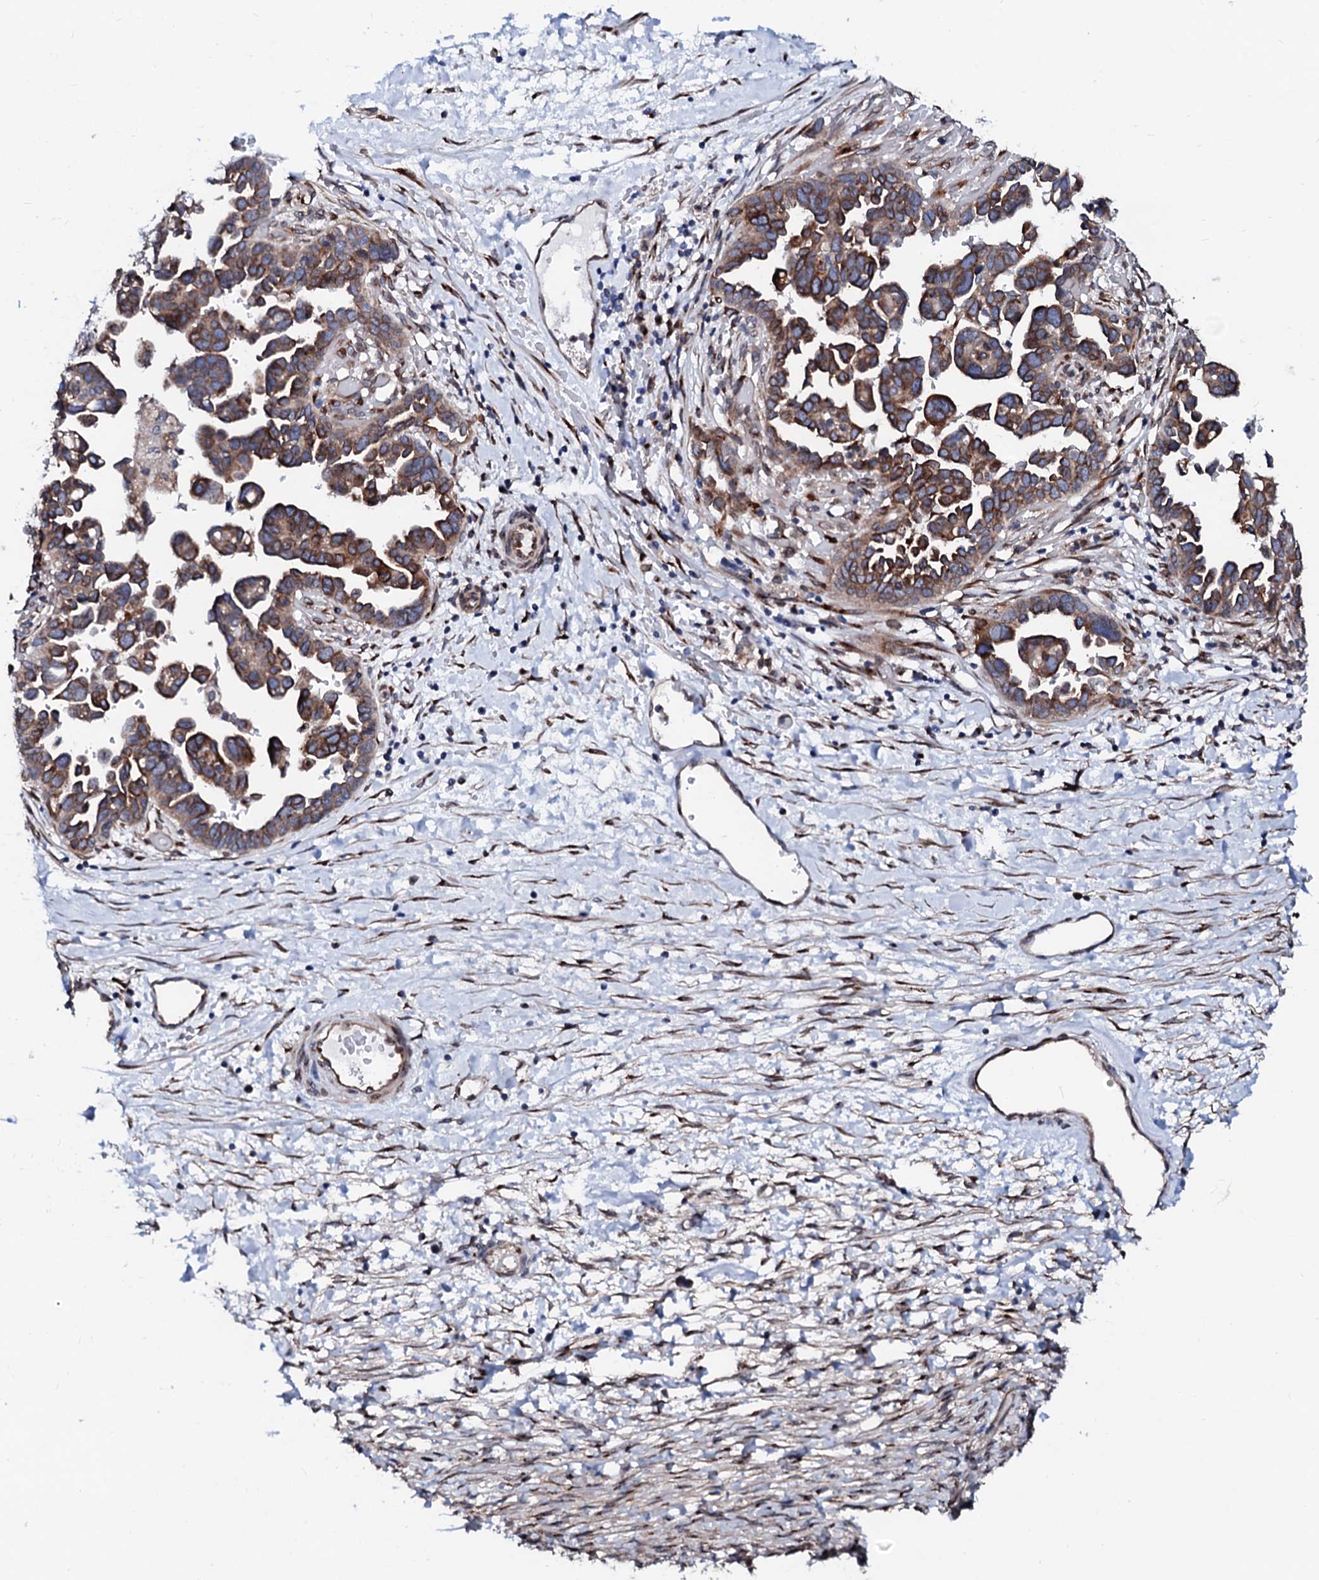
{"staining": {"intensity": "moderate", "quantity": "25%-75%", "location": "cytoplasmic/membranous"}, "tissue": "ovarian cancer", "cell_type": "Tumor cells", "image_type": "cancer", "snomed": [{"axis": "morphology", "description": "Cystadenocarcinoma, serous, NOS"}, {"axis": "topography", "description": "Ovary"}], "caption": "Ovarian cancer stained with a protein marker reveals moderate staining in tumor cells.", "gene": "TMCO3", "patient": {"sex": "female", "age": 54}}